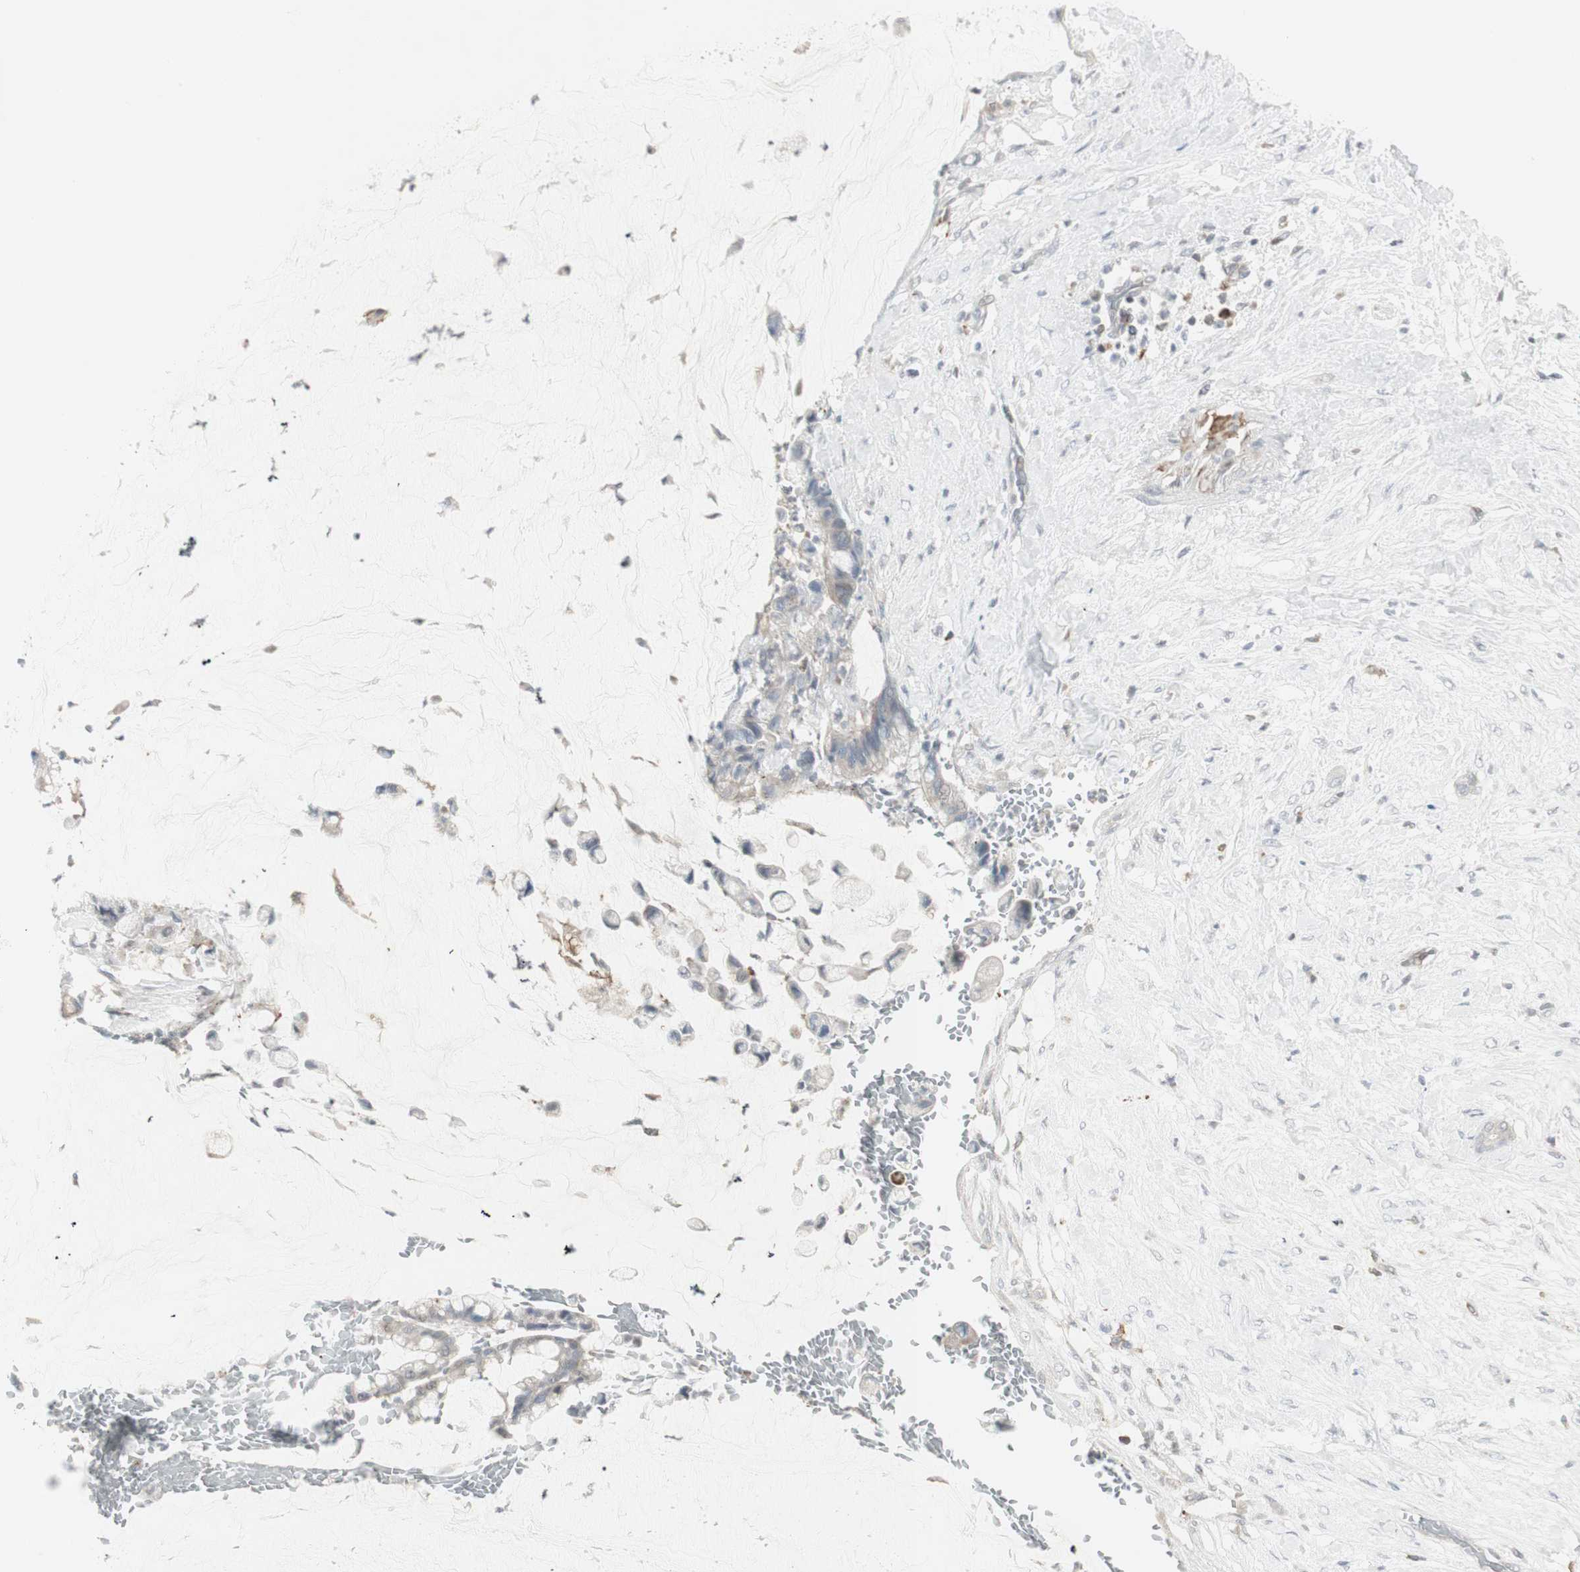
{"staining": {"intensity": "negative", "quantity": "none", "location": "none"}, "tissue": "pancreatic cancer", "cell_type": "Tumor cells", "image_type": "cancer", "snomed": [{"axis": "morphology", "description": "Adenocarcinoma, NOS"}, {"axis": "topography", "description": "Pancreas"}], "caption": "High power microscopy photomicrograph of an IHC micrograph of adenocarcinoma (pancreatic), revealing no significant expression in tumor cells. (Immunohistochemistry (ihc), brightfield microscopy, high magnification).", "gene": "MAP4K4", "patient": {"sex": "male", "age": 41}}